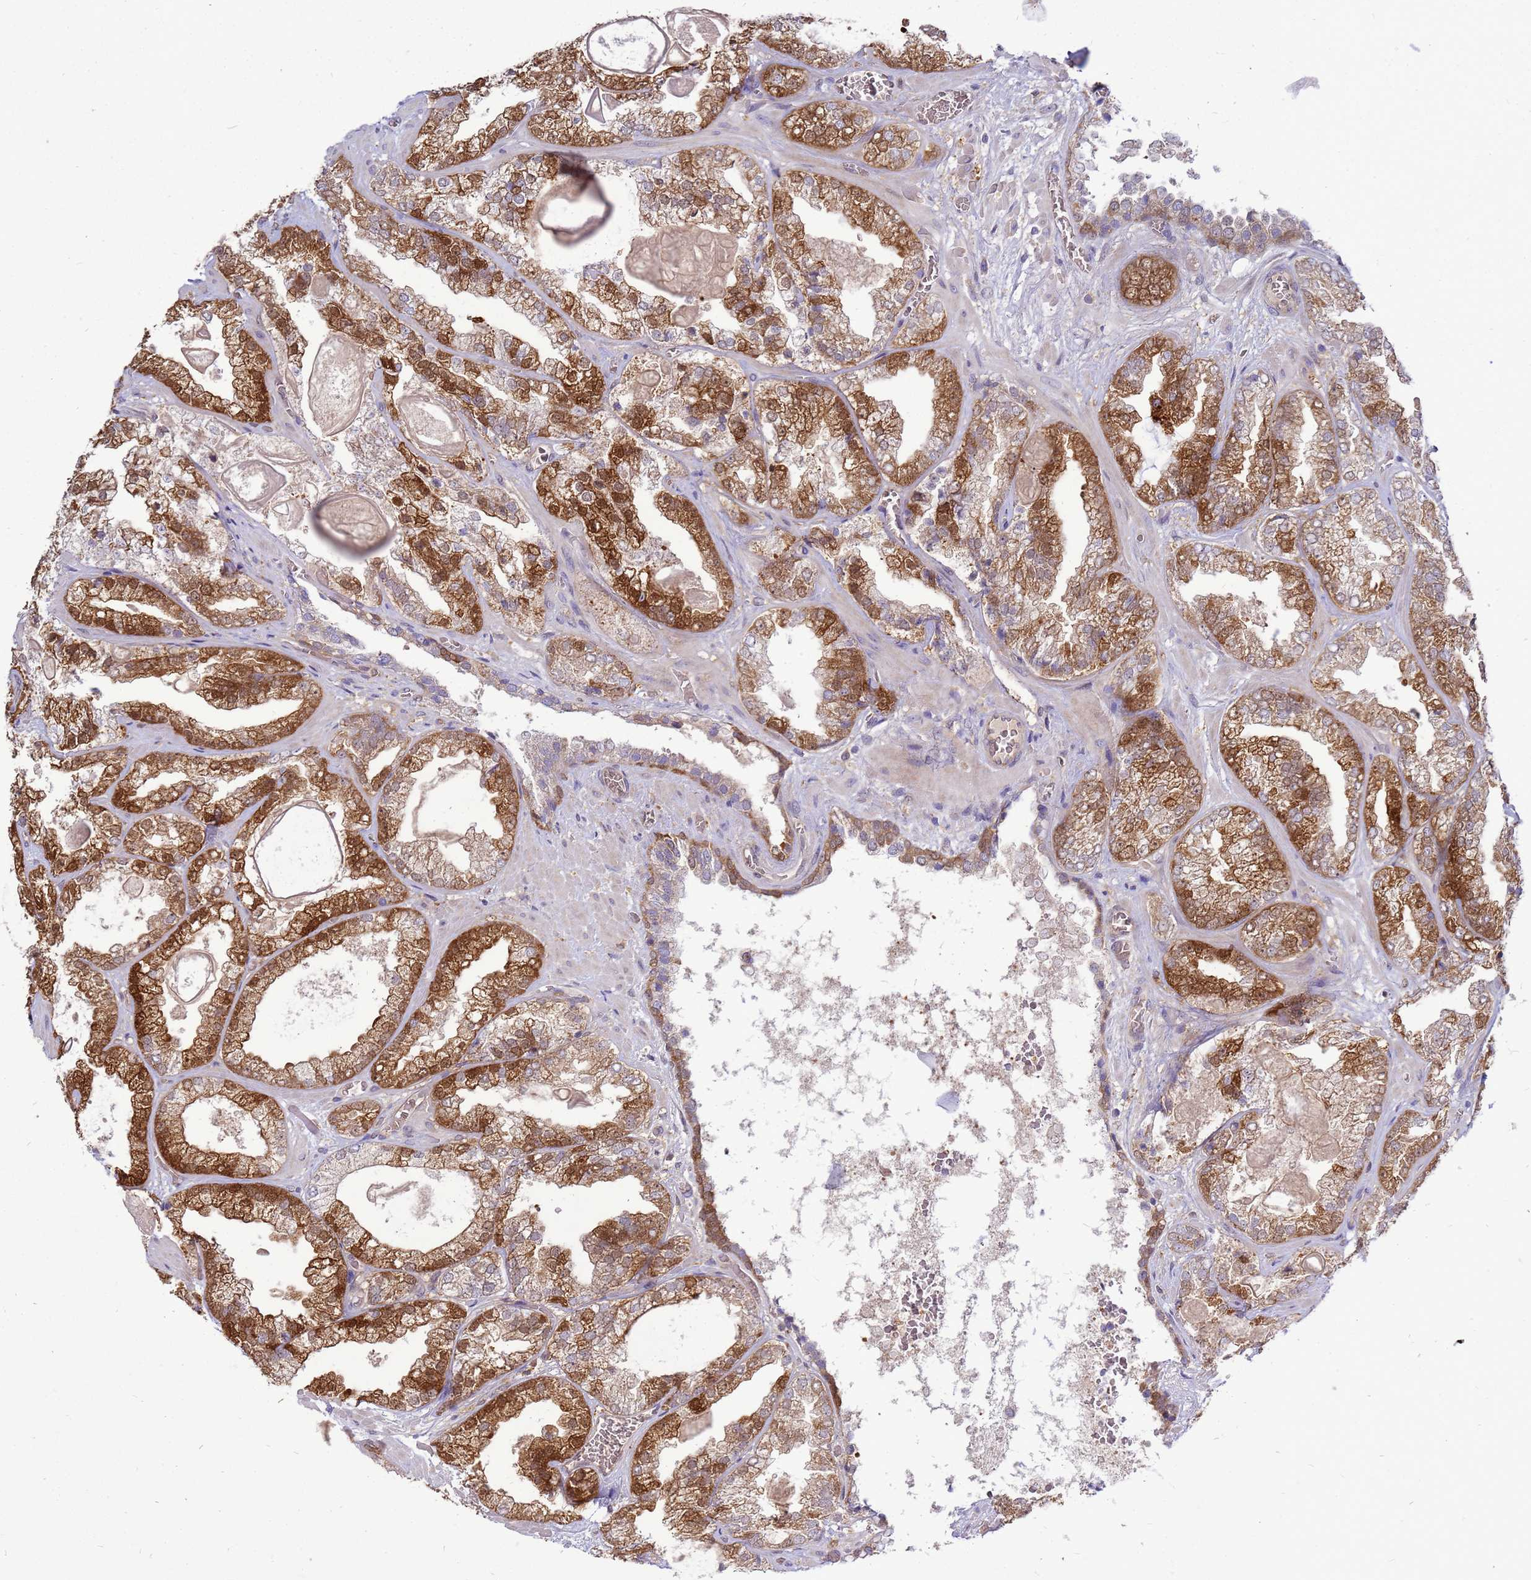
{"staining": {"intensity": "strong", "quantity": "25%-75%", "location": "cytoplasmic/membranous,nuclear"}, "tissue": "prostate cancer", "cell_type": "Tumor cells", "image_type": "cancer", "snomed": [{"axis": "morphology", "description": "Adenocarcinoma, Low grade"}, {"axis": "topography", "description": "Prostate"}], "caption": "Strong cytoplasmic/membranous and nuclear protein positivity is present in about 25%-75% of tumor cells in prostate cancer (low-grade adenocarcinoma).", "gene": "EIF4EBP3", "patient": {"sex": "male", "age": 57}}